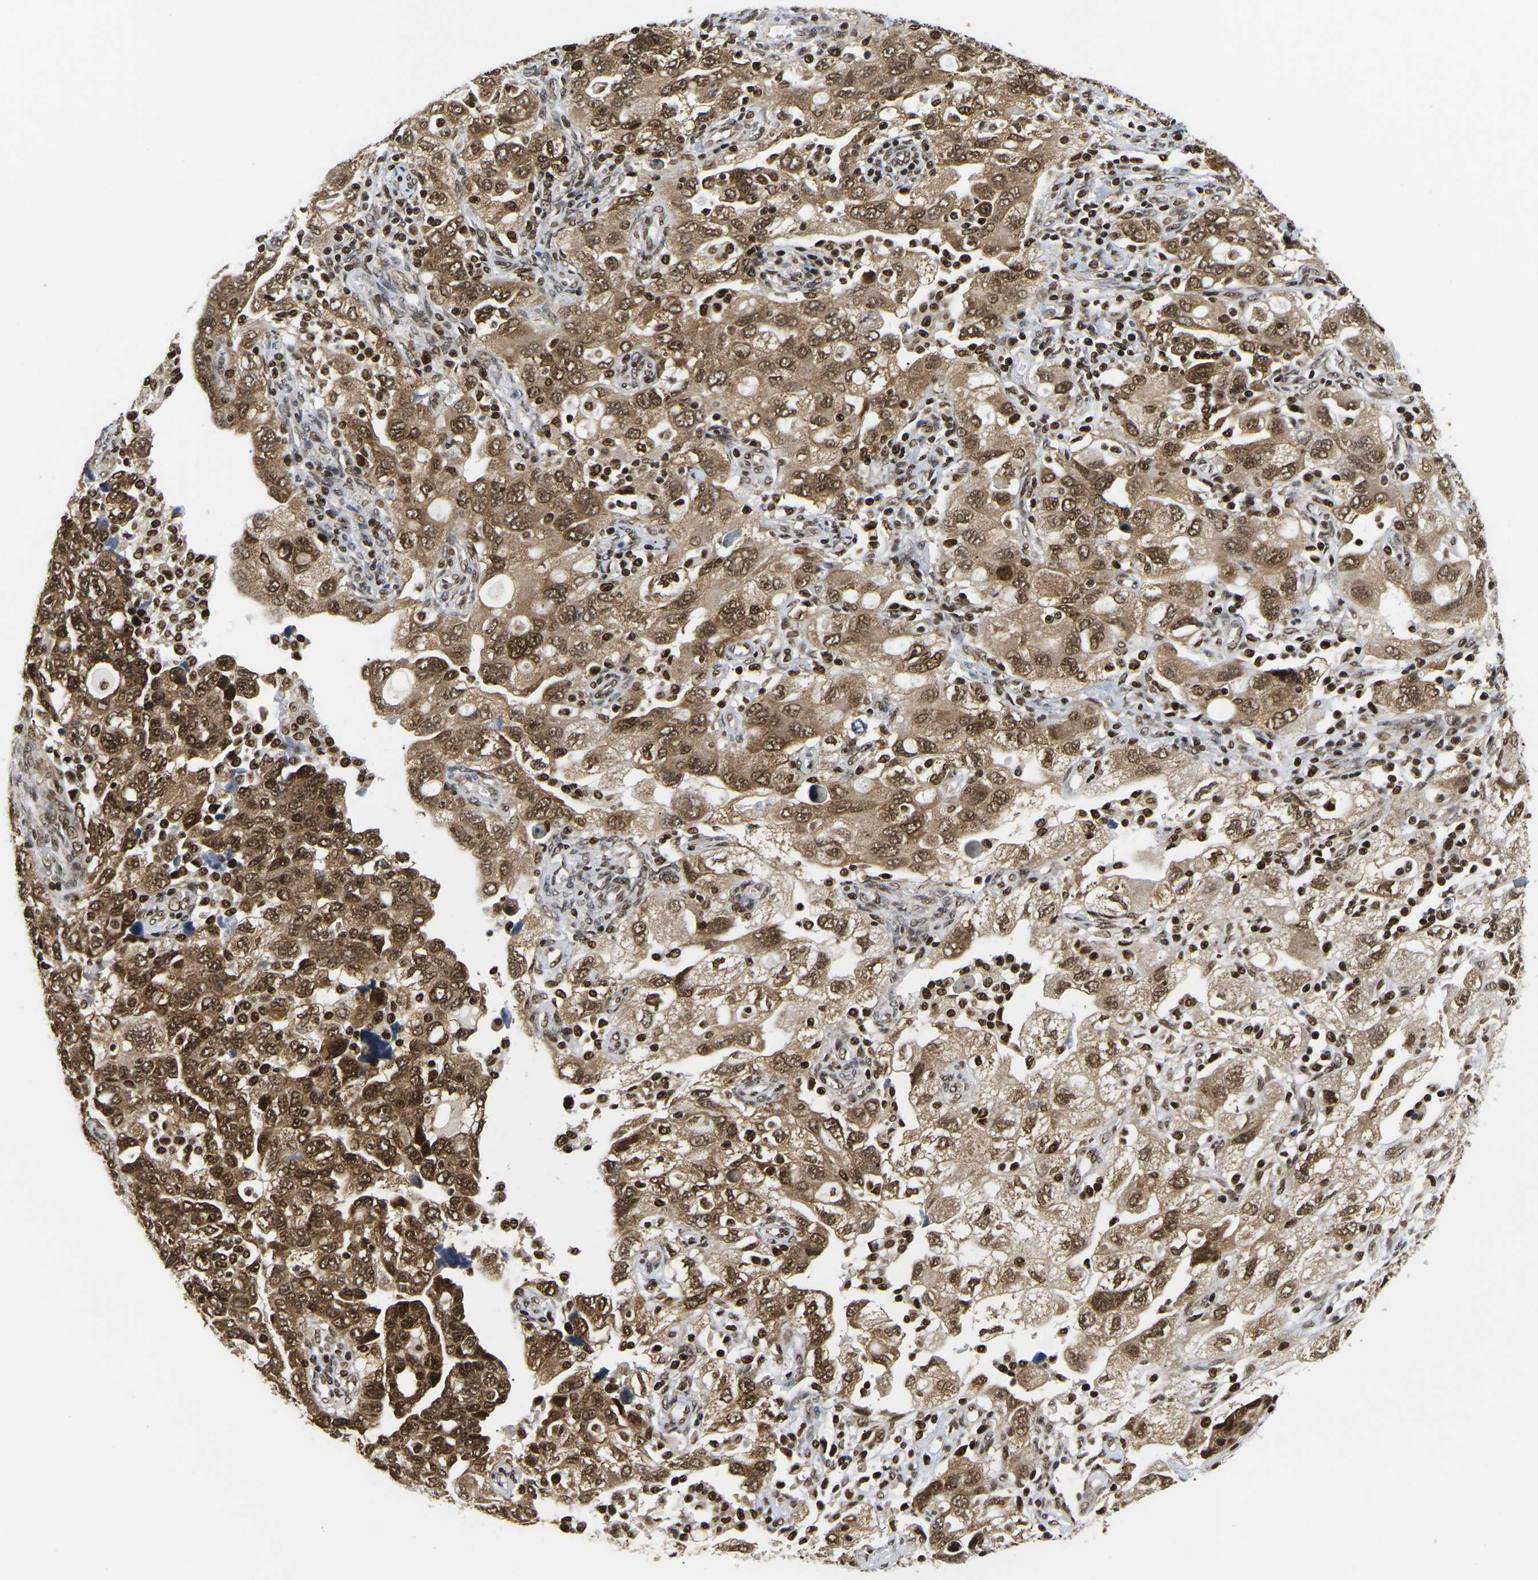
{"staining": {"intensity": "strong", "quantity": ">75%", "location": "cytoplasmic/membranous,nuclear"}, "tissue": "ovarian cancer", "cell_type": "Tumor cells", "image_type": "cancer", "snomed": [{"axis": "morphology", "description": "Carcinoma, NOS"}, {"axis": "morphology", "description": "Cystadenocarcinoma, serous, NOS"}, {"axis": "topography", "description": "Ovary"}], "caption": "Ovarian cancer (serous cystadenocarcinoma) tissue displays strong cytoplasmic/membranous and nuclear positivity in approximately >75% of tumor cells", "gene": "CELF1", "patient": {"sex": "female", "age": 69}}